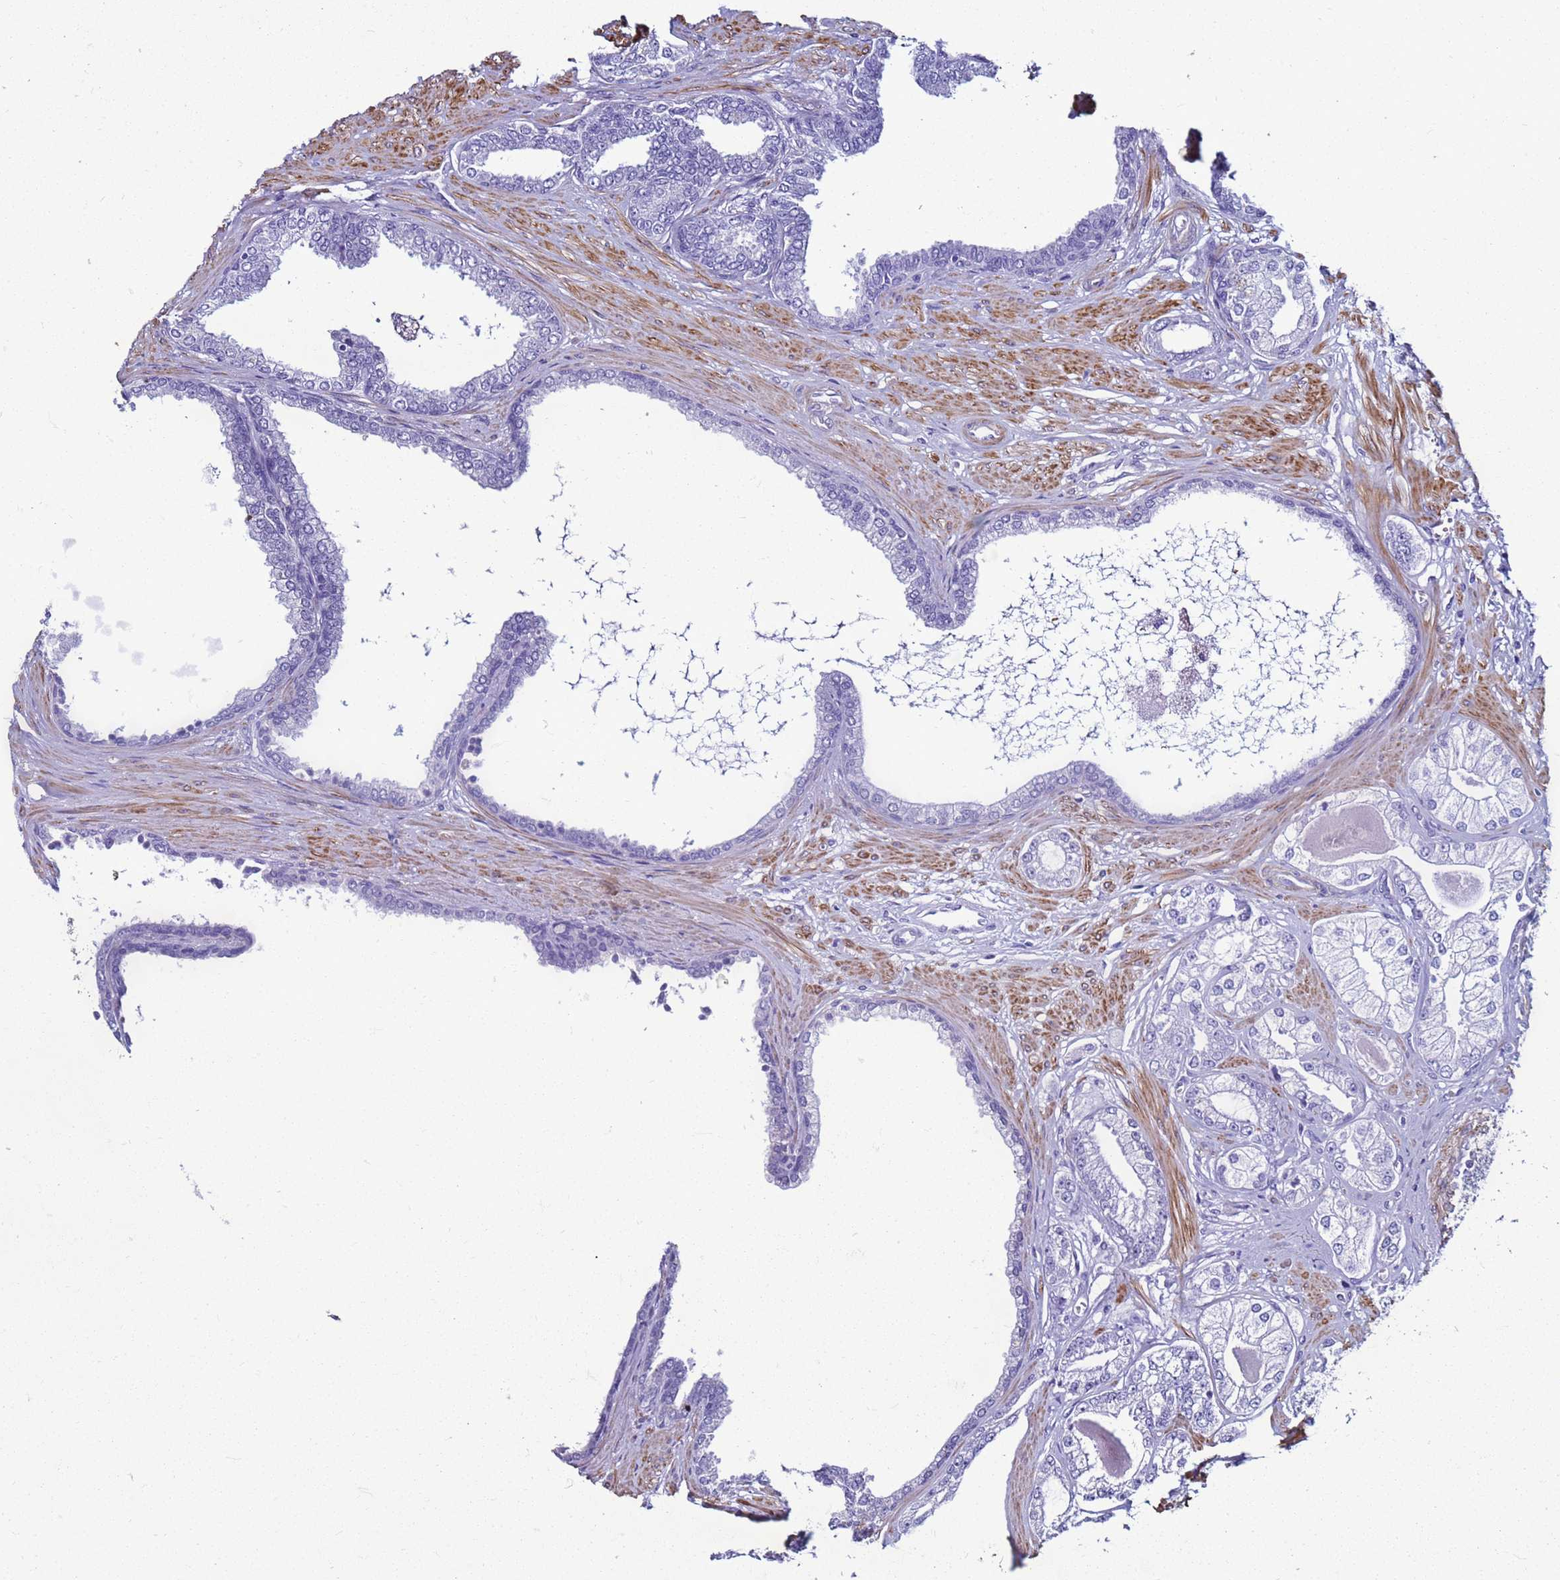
{"staining": {"intensity": "negative", "quantity": "none", "location": "none"}, "tissue": "prostate cancer", "cell_type": "Tumor cells", "image_type": "cancer", "snomed": [{"axis": "morphology", "description": "Adenocarcinoma, Low grade"}, {"axis": "topography", "description": "Prostate"}], "caption": "The image reveals no significant staining in tumor cells of prostate low-grade adenocarcinoma.", "gene": "LCMT1", "patient": {"sex": "male", "age": 64}}